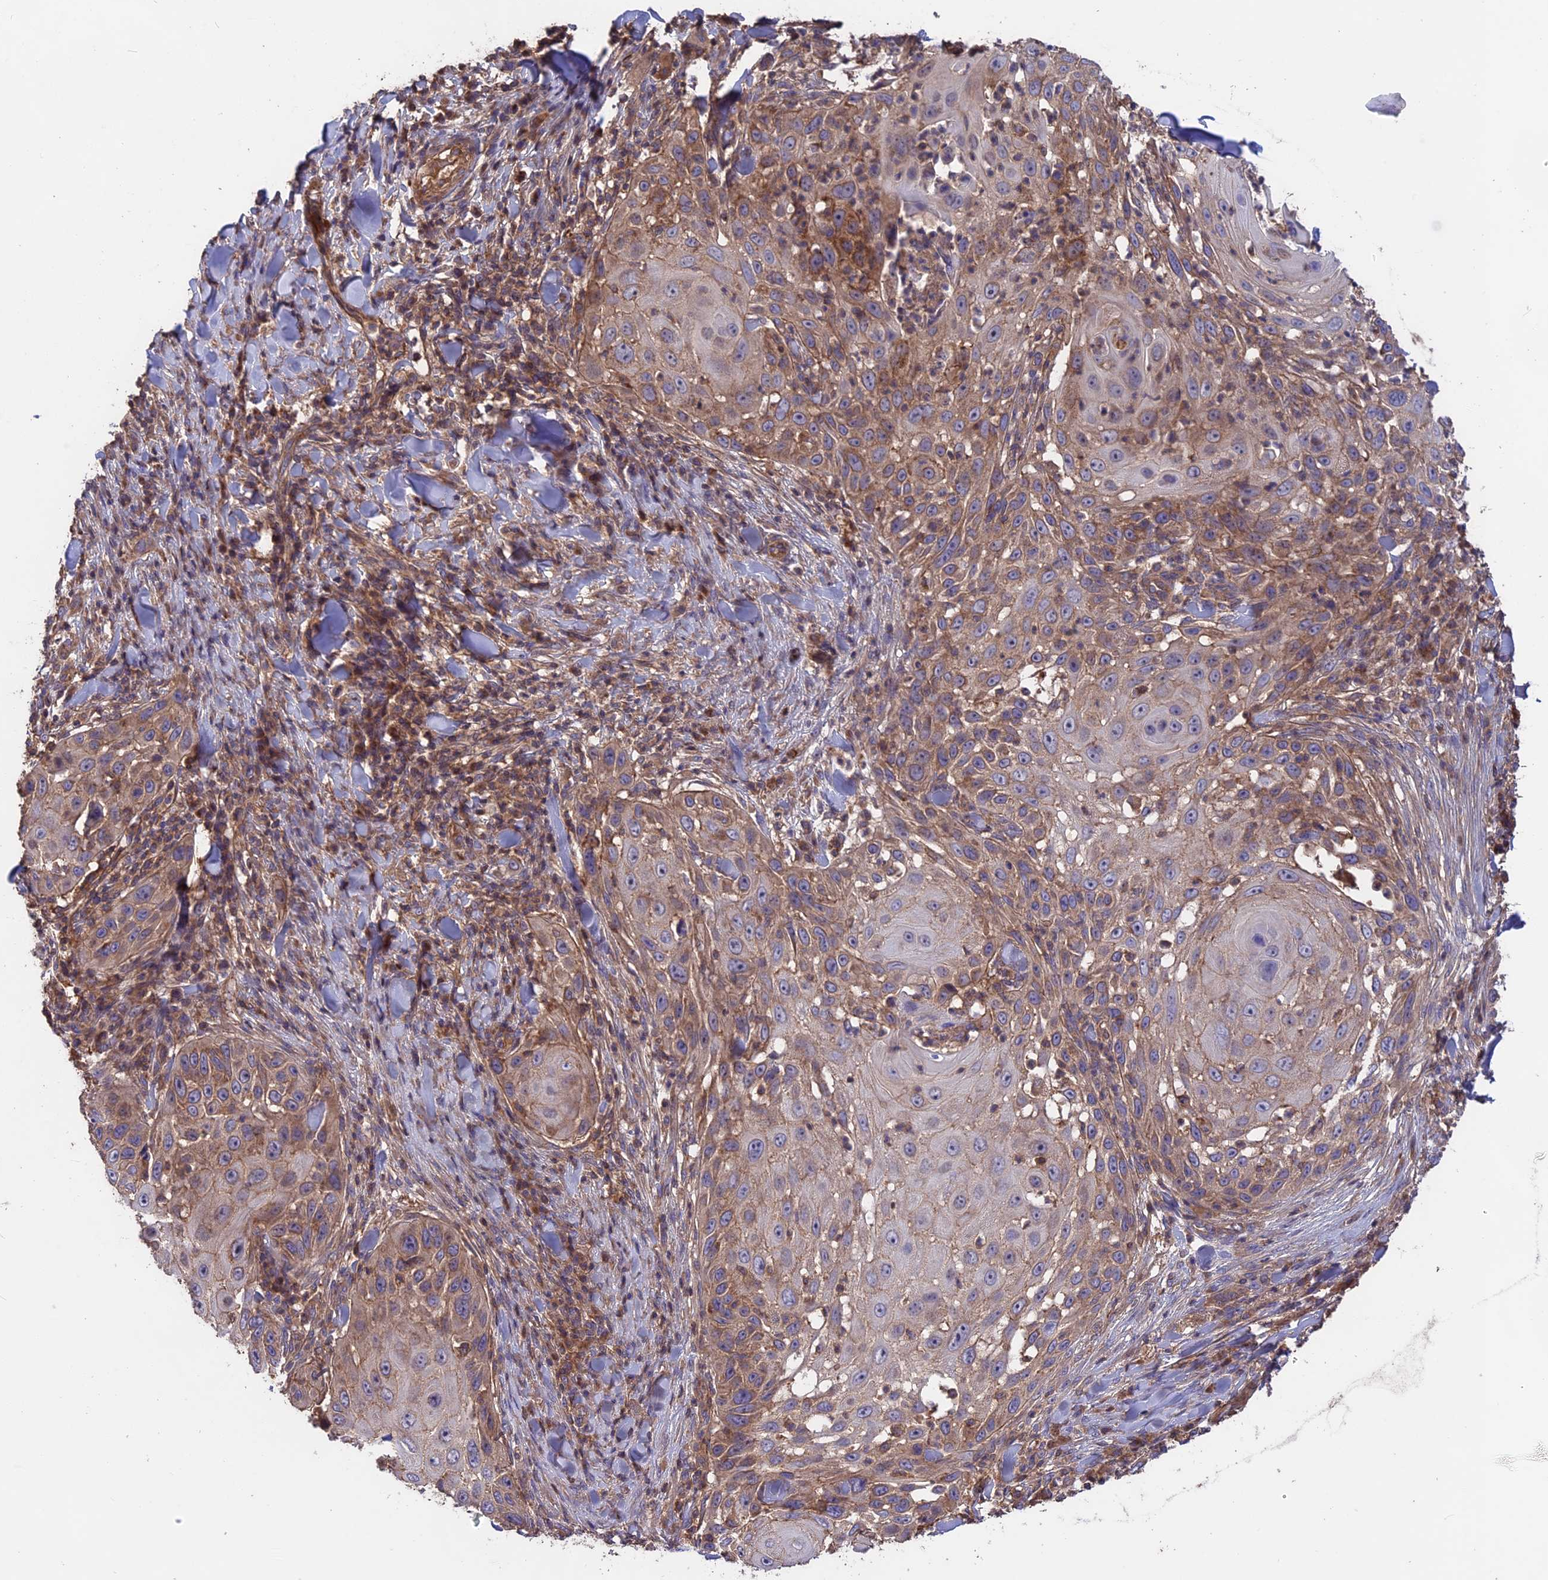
{"staining": {"intensity": "moderate", "quantity": ">75%", "location": "cytoplasmic/membranous"}, "tissue": "skin cancer", "cell_type": "Tumor cells", "image_type": "cancer", "snomed": [{"axis": "morphology", "description": "Squamous cell carcinoma, NOS"}, {"axis": "topography", "description": "Skin"}], "caption": "Skin squamous cell carcinoma stained with a protein marker demonstrates moderate staining in tumor cells.", "gene": "NUDT8", "patient": {"sex": "female", "age": 44}}